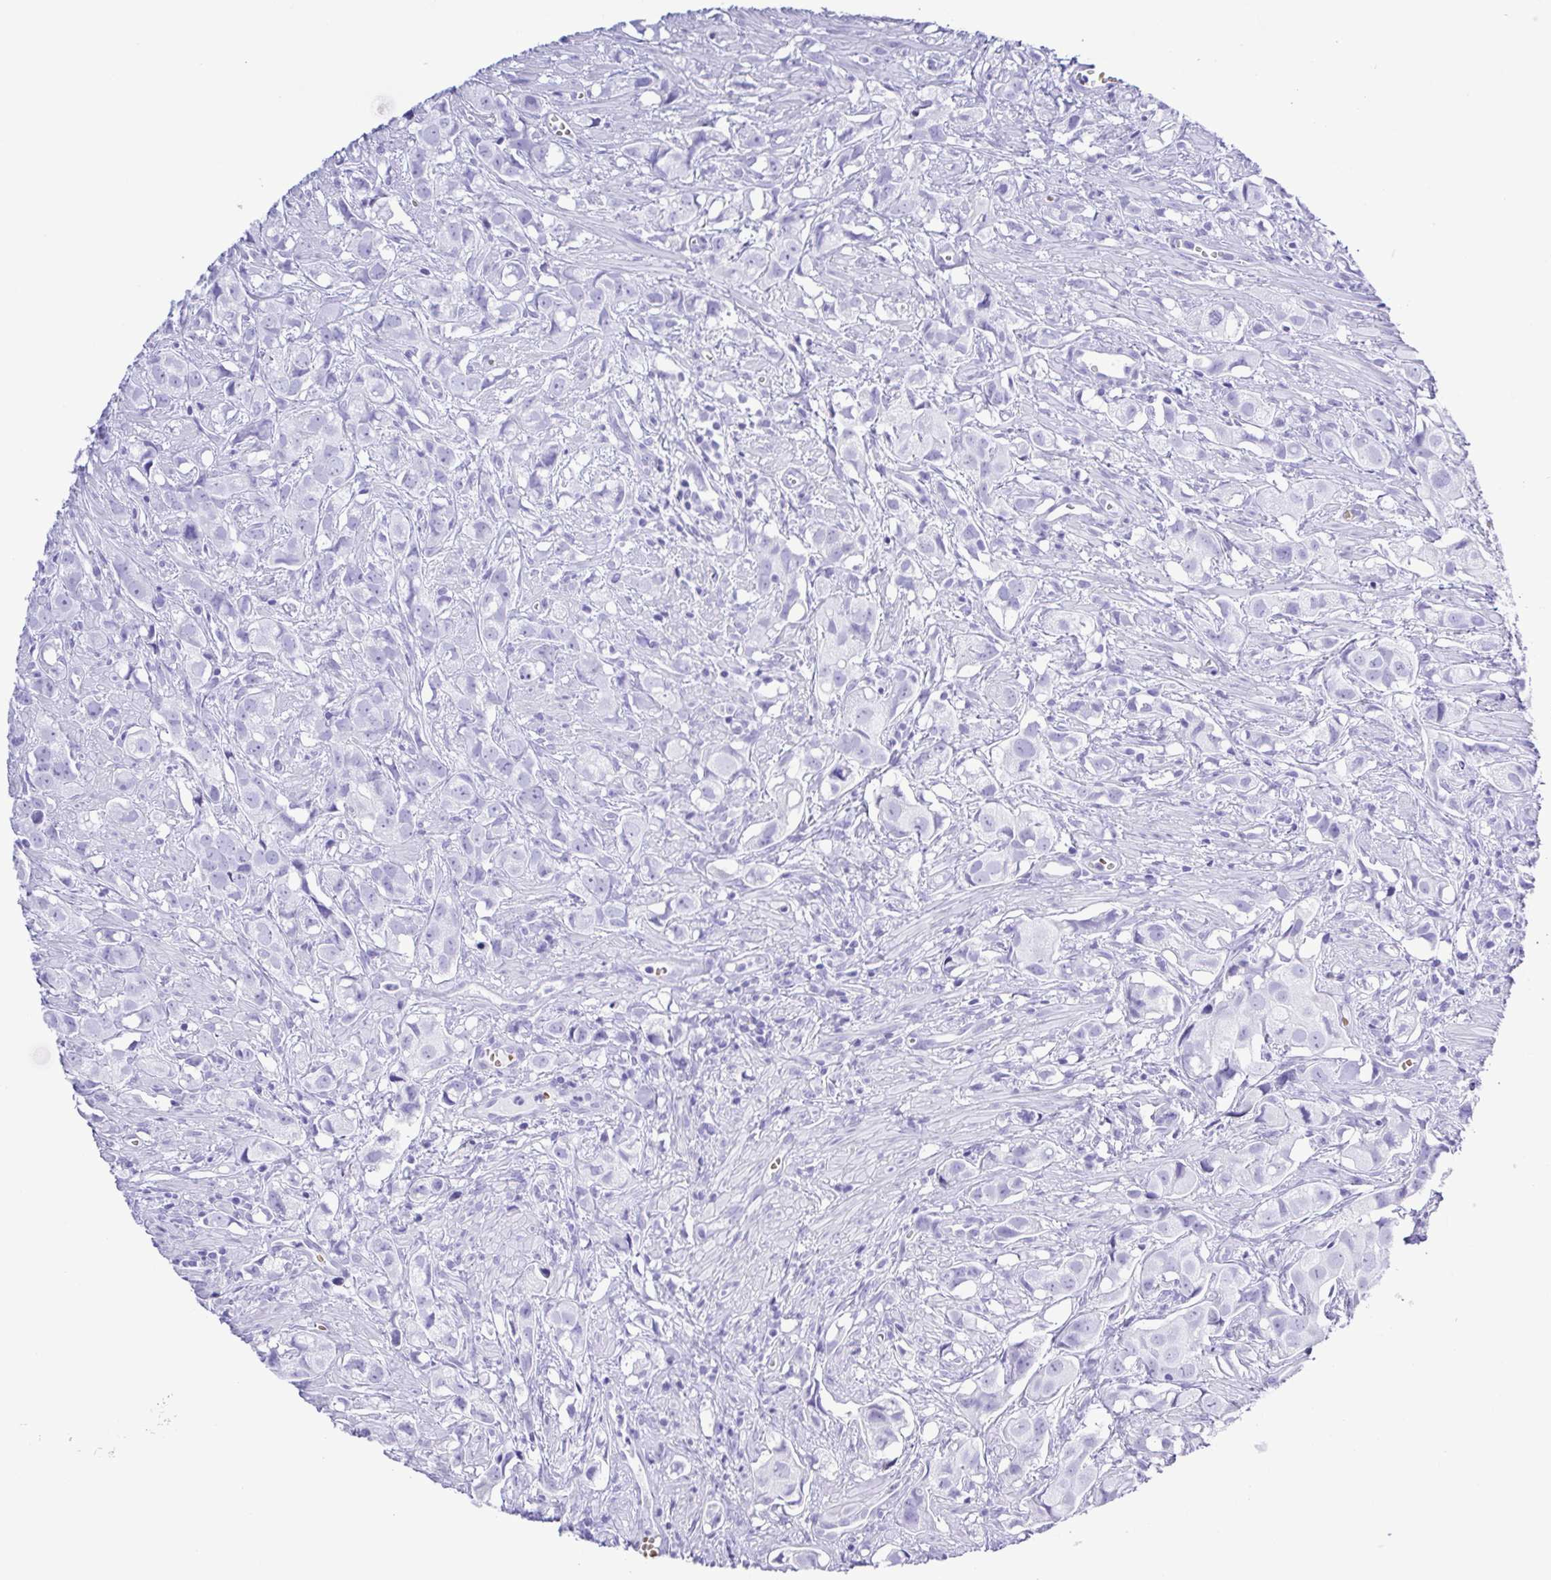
{"staining": {"intensity": "negative", "quantity": "none", "location": "none"}, "tissue": "prostate cancer", "cell_type": "Tumor cells", "image_type": "cancer", "snomed": [{"axis": "morphology", "description": "Adenocarcinoma, High grade"}, {"axis": "topography", "description": "Prostate"}], "caption": "An image of prostate cancer stained for a protein shows no brown staining in tumor cells.", "gene": "SYT1", "patient": {"sex": "male", "age": 58}}